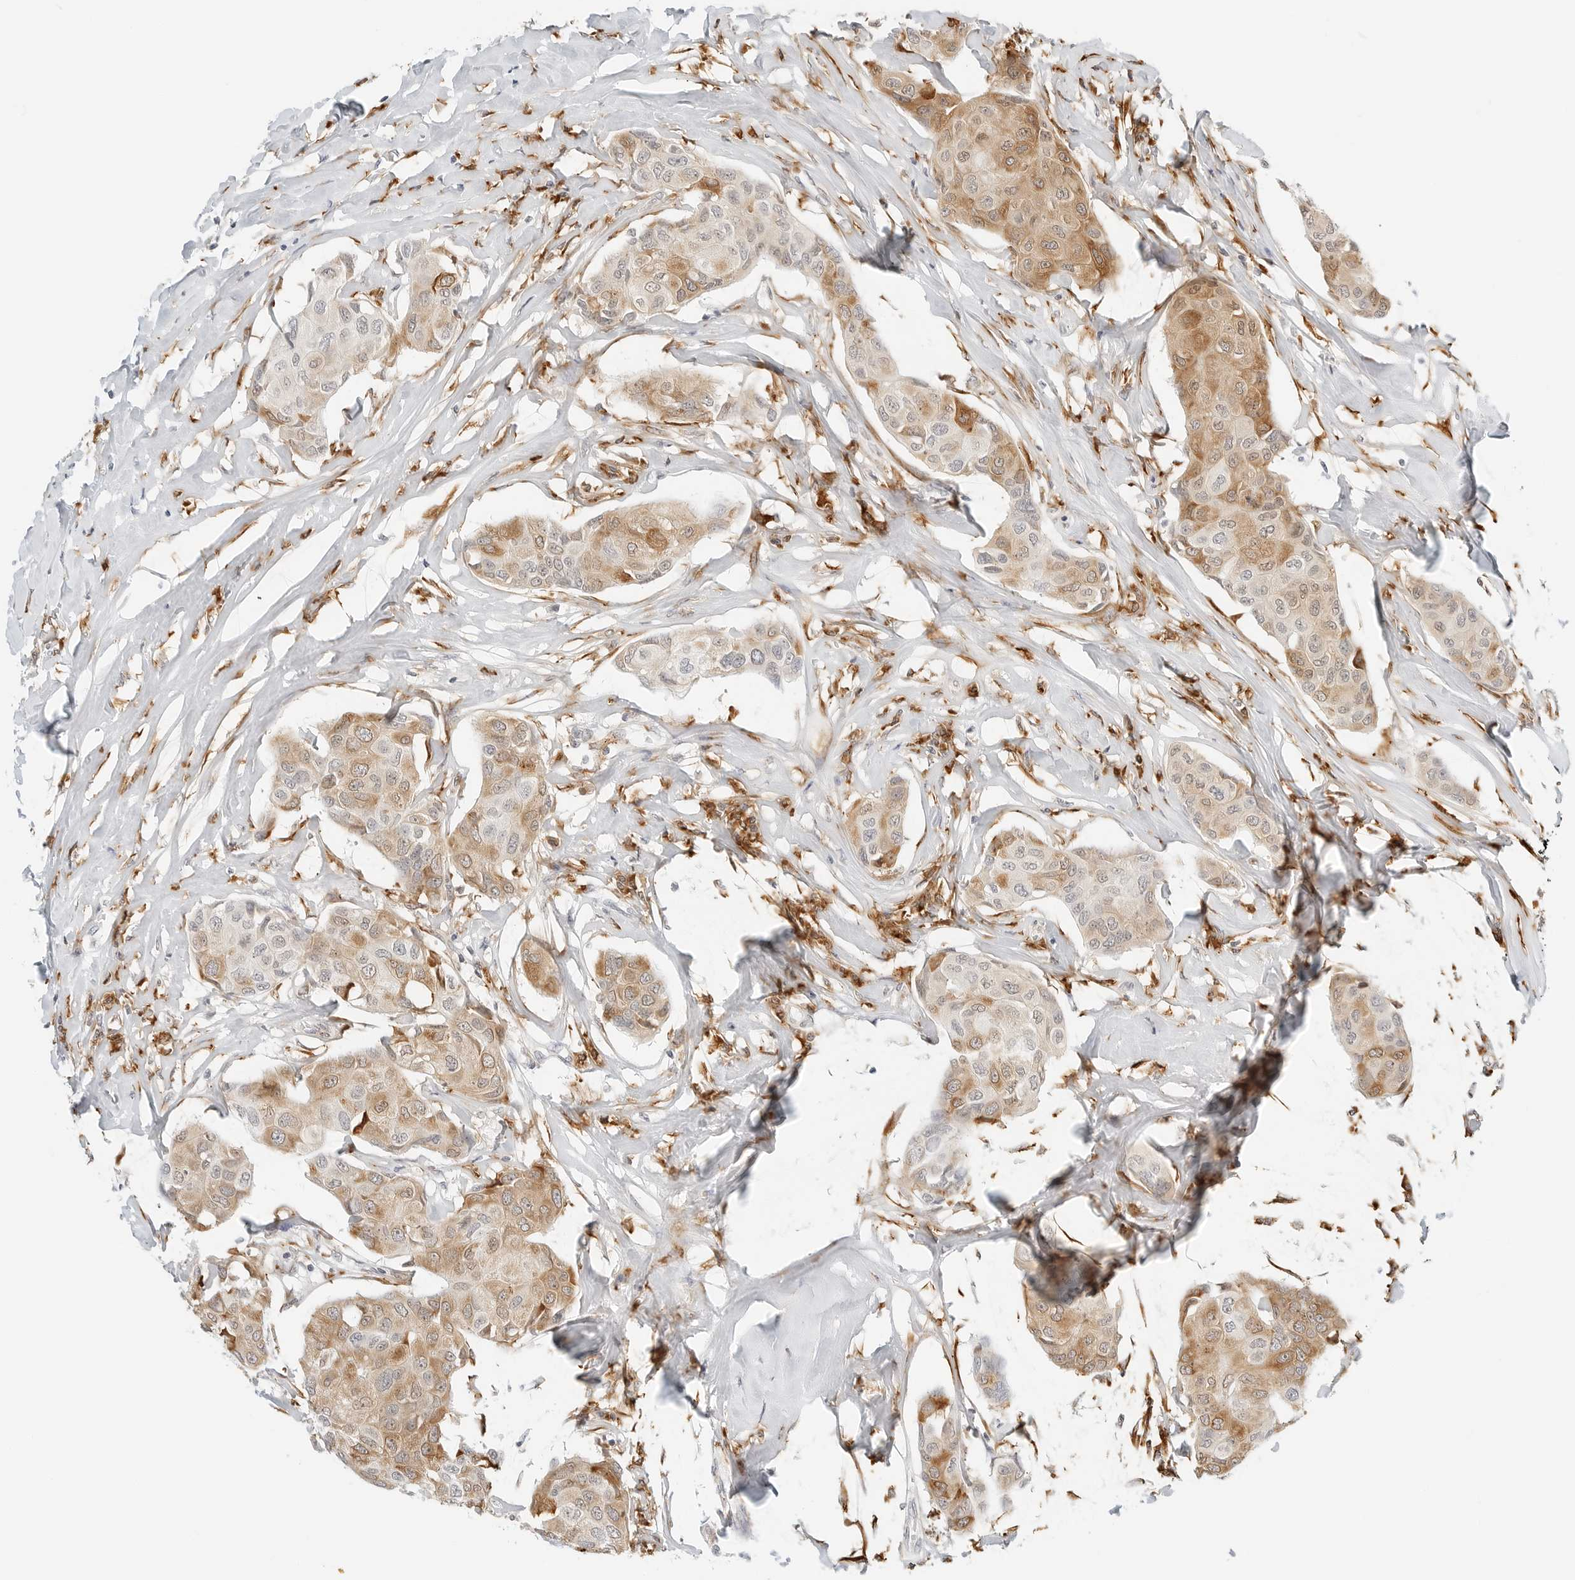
{"staining": {"intensity": "moderate", "quantity": "25%-75%", "location": "cytoplasmic/membranous"}, "tissue": "breast cancer", "cell_type": "Tumor cells", "image_type": "cancer", "snomed": [{"axis": "morphology", "description": "Duct carcinoma"}, {"axis": "topography", "description": "Breast"}], "caption": "IHC photomicrograph of neoplastic tissue: breast cancer stained using immunohistochemistry reveals medium levels of moderate protein expression localized specifically in the cytoplasmic/membranous of tumor cells, appearing as a cytoplasmic/membranous brown color.", "gene": "THEM4", "patient": {"sex": "female", "age": 80}}